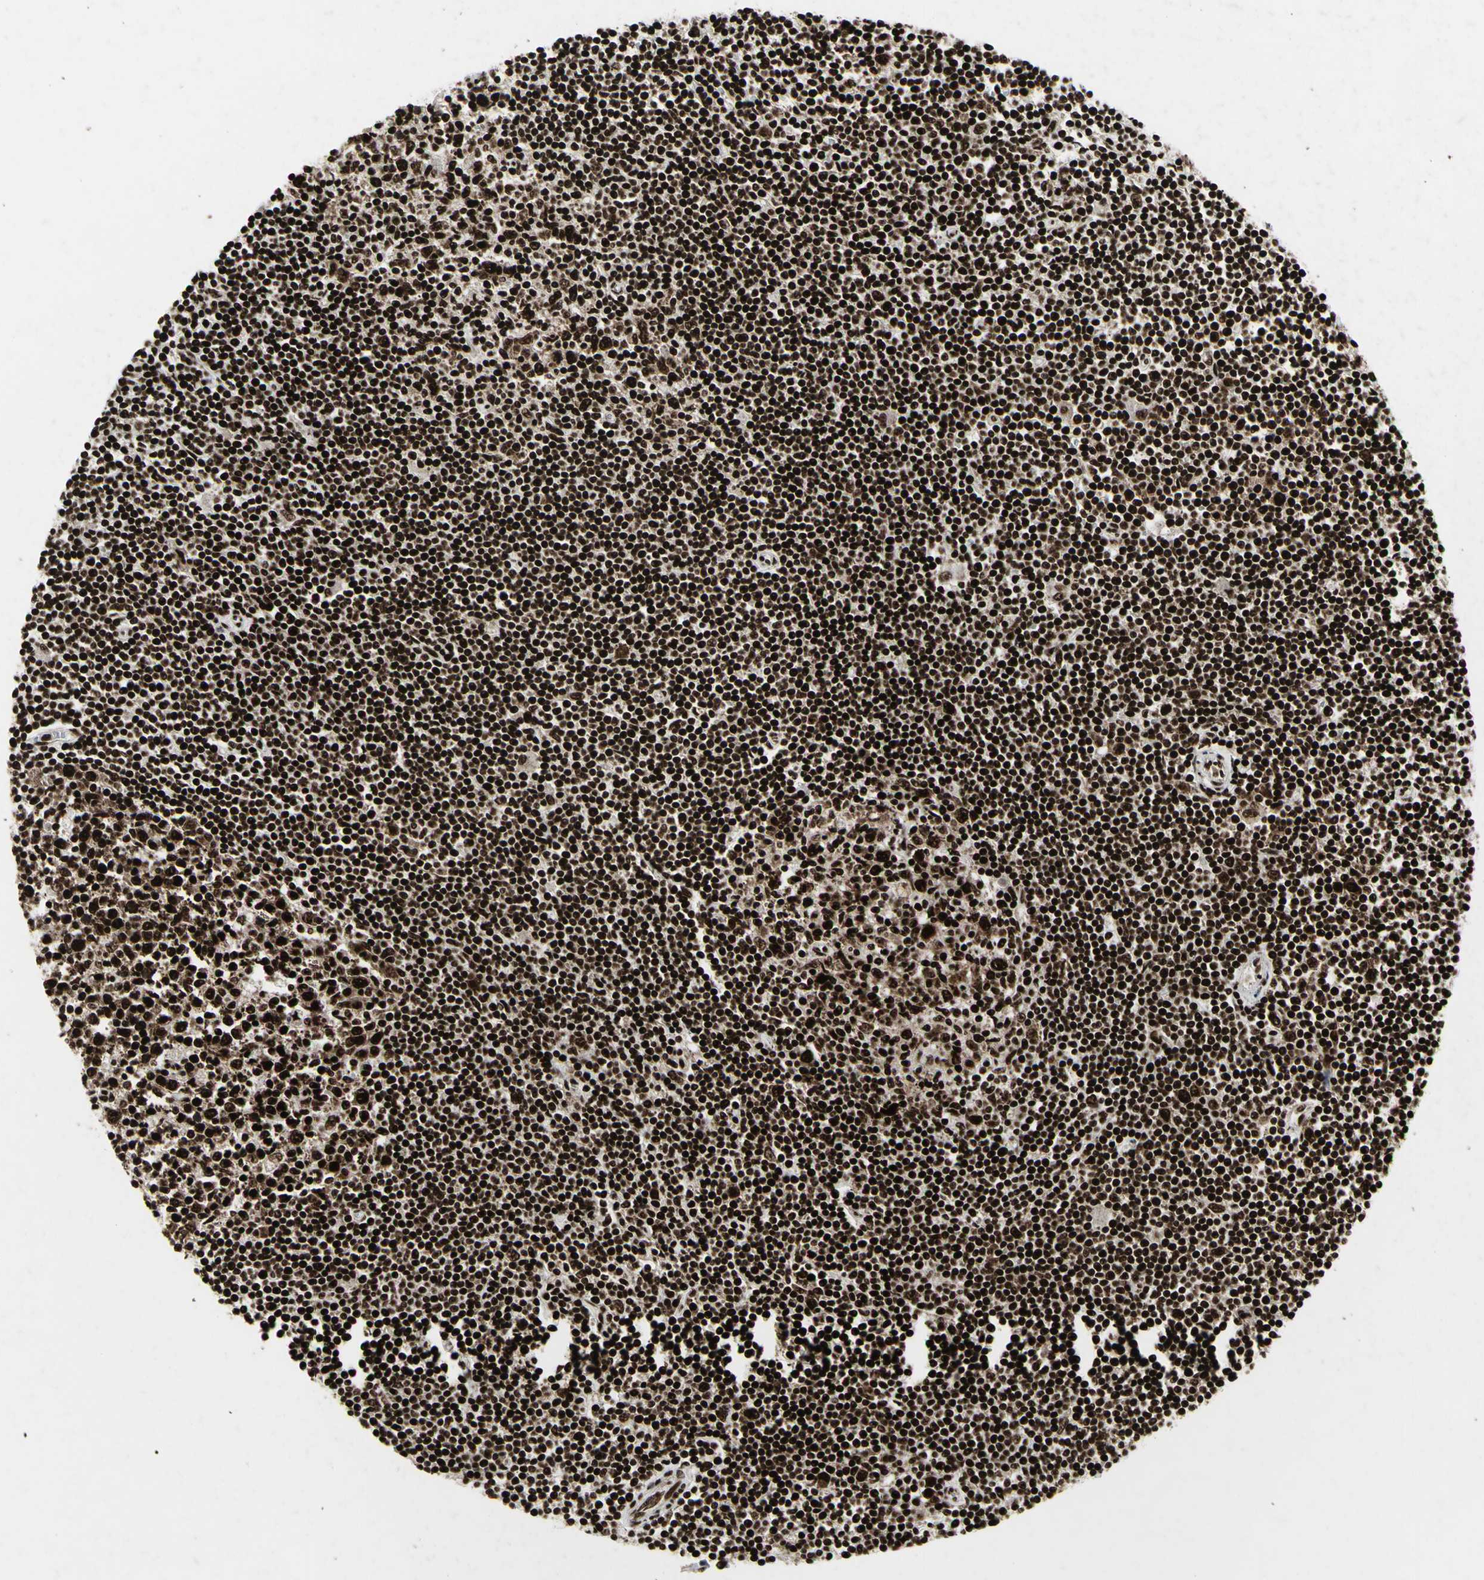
{"staining": {"intensity": "strong", "quantity": ">75%", "location": "nuclear"}, "tissue": "lymphoma", "cell_type": "Tumor cells", "image_type": "cancer", "snomed": [{"axis": "morphology", "description": "Malignant lymphoma, non-Hodgkin's type, Low grade"}, {"axis": "topography", "description": "Spleen"}], "caption": "Strong nuclear staining for a protein is identified in approximately >75% of tumor cells of low-grade malignant lymphoma, non-Hodgkin's type using immunohistochemistry (IHC).", "gene": "U2AF2", "patient": {"sex": "male", "age": 76}}